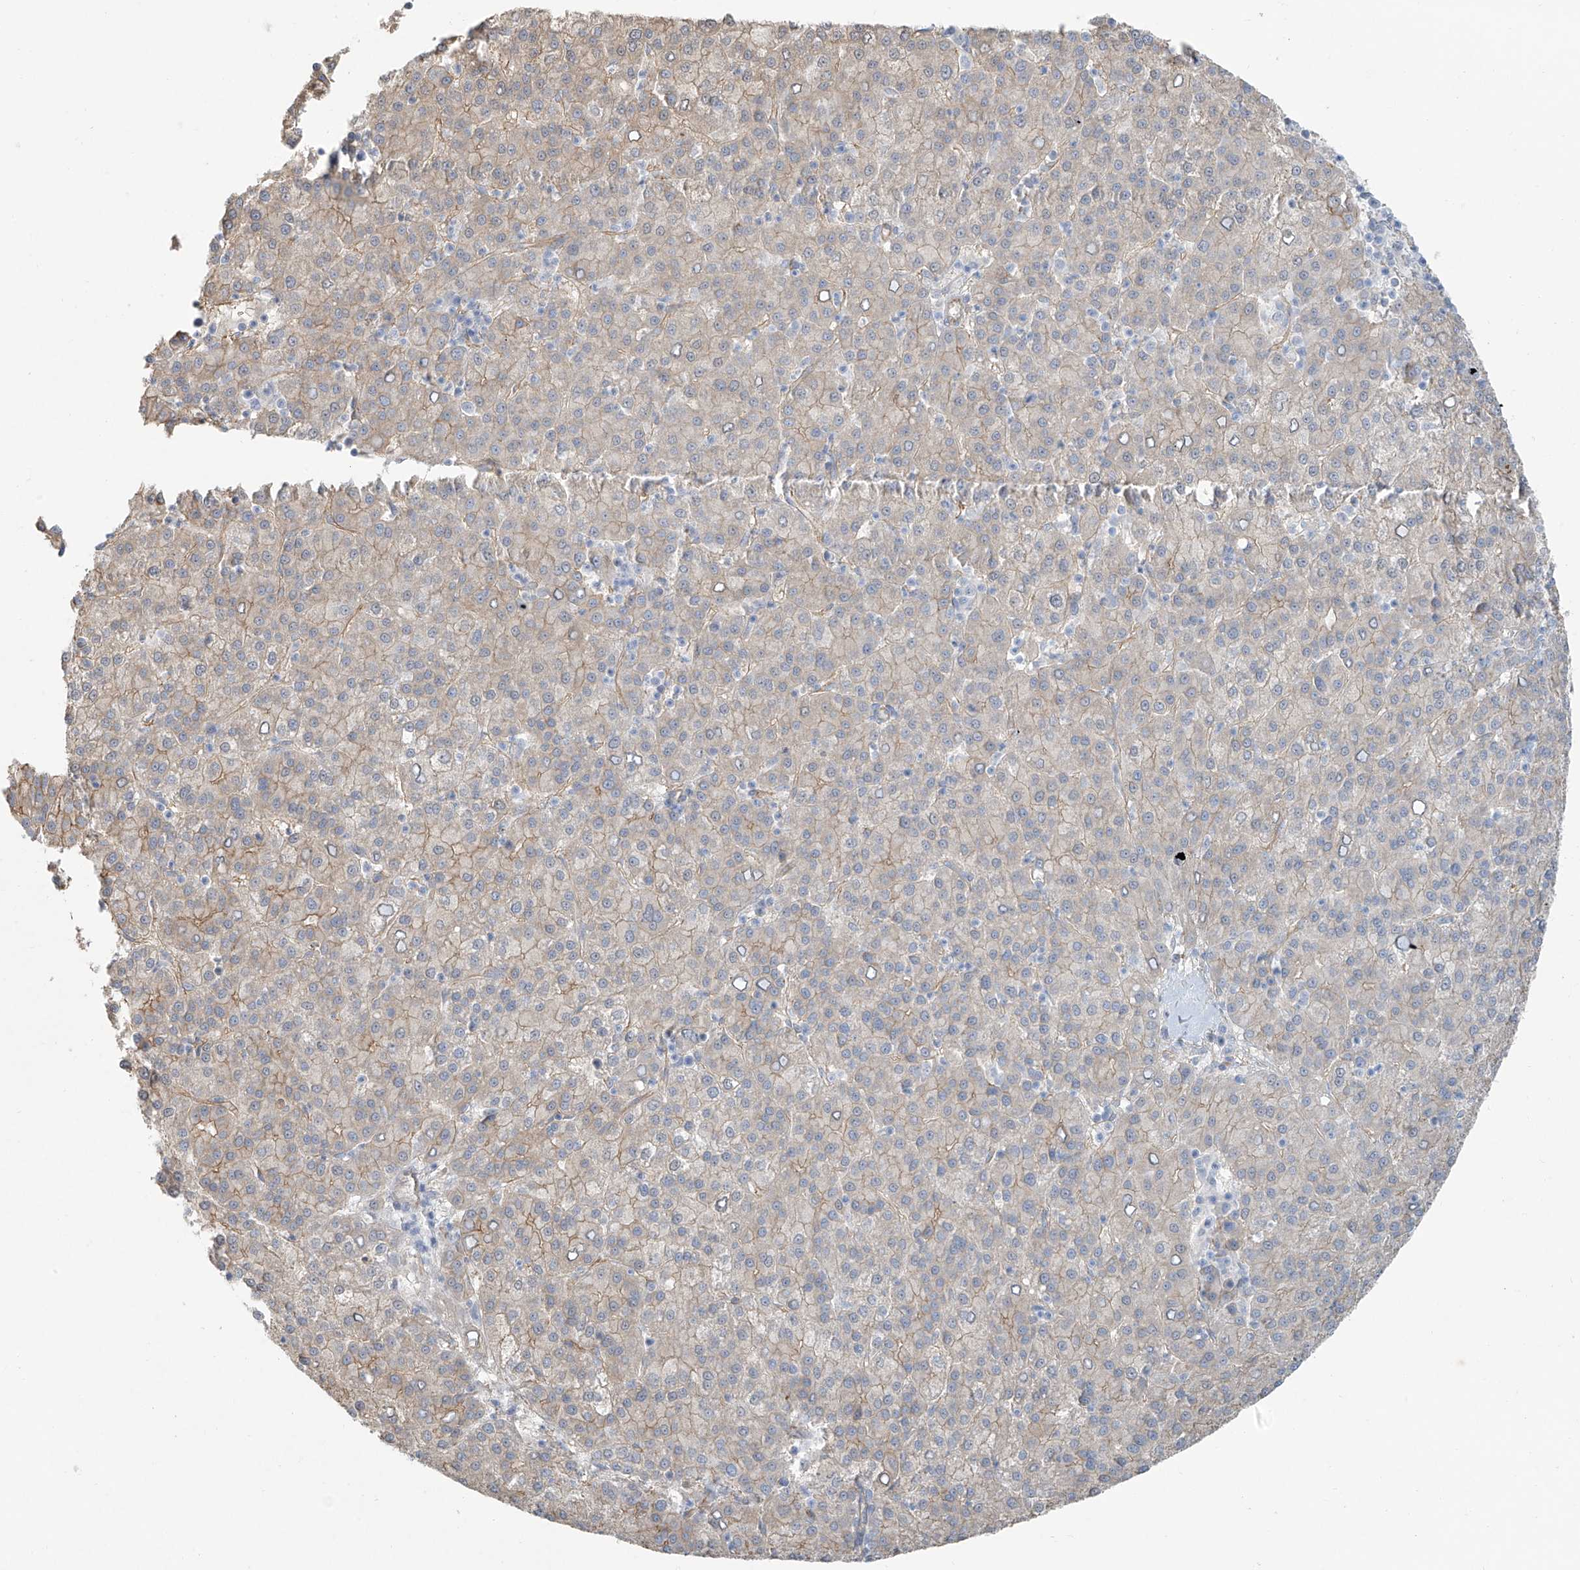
{"staining": {"intensity": "weak", "quantity": "25%-75%", "location": "cytoplasmic/membranous"}, "tissue": "liver cancer", "cell_type": "Tumor cells", "image_type": "cancer", "snomed": [{"axis": "morphology", "description": "Carcinoma, Hepatocellular, NOS"}, {"axis": "topography", "description": "Liver"}], "caption": "A micrograph showing weak cytoplasmic/membranous staining in approximately 25%-75% of tumor cells in hepatocellular carcinoma (liver), as visualized by brown immunohistochemical staining.", "gene": "TUBE1", "patient": {"sex": "female", "age": 58}}